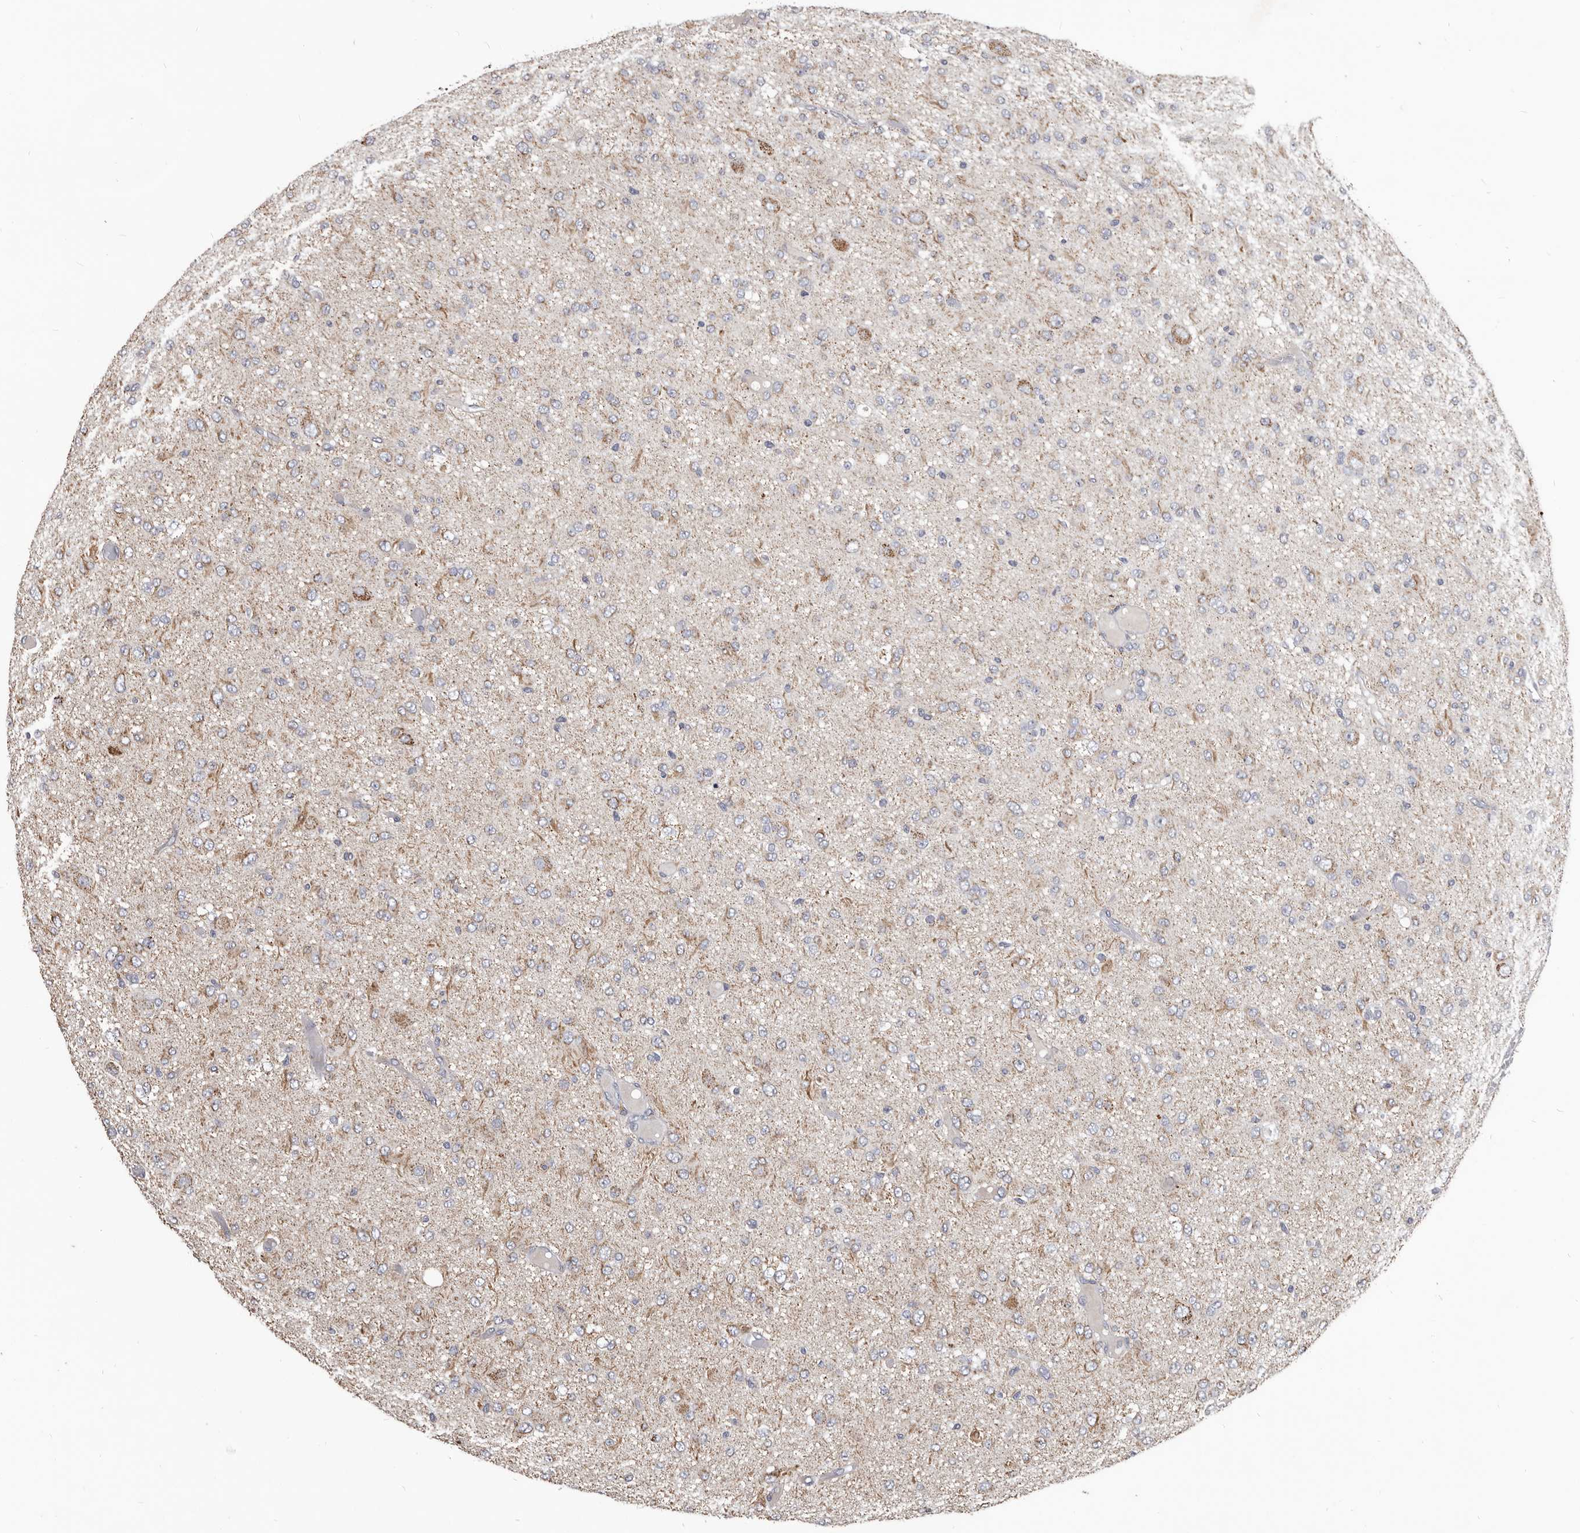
{"staining": {"intensity": "negative", "quantity": "none", "location": "none"}, "tissue": "glioma", "cell_type": "Tumor cells", "image_type": "cancer", "snomed": [{"axis": "morphology", "description": "Glioma, malignant, High grade"}, {"axis": "topography", "description": "Brain"}], "caption": "Protein analysis of glioma shows no significant expression in tumor cells. (DAB immunohistochemistry visualized using brightfield microscopy, high magnification).", "gene": "ALDH5A1", "patient": {"sex": "female", "age": 59}}